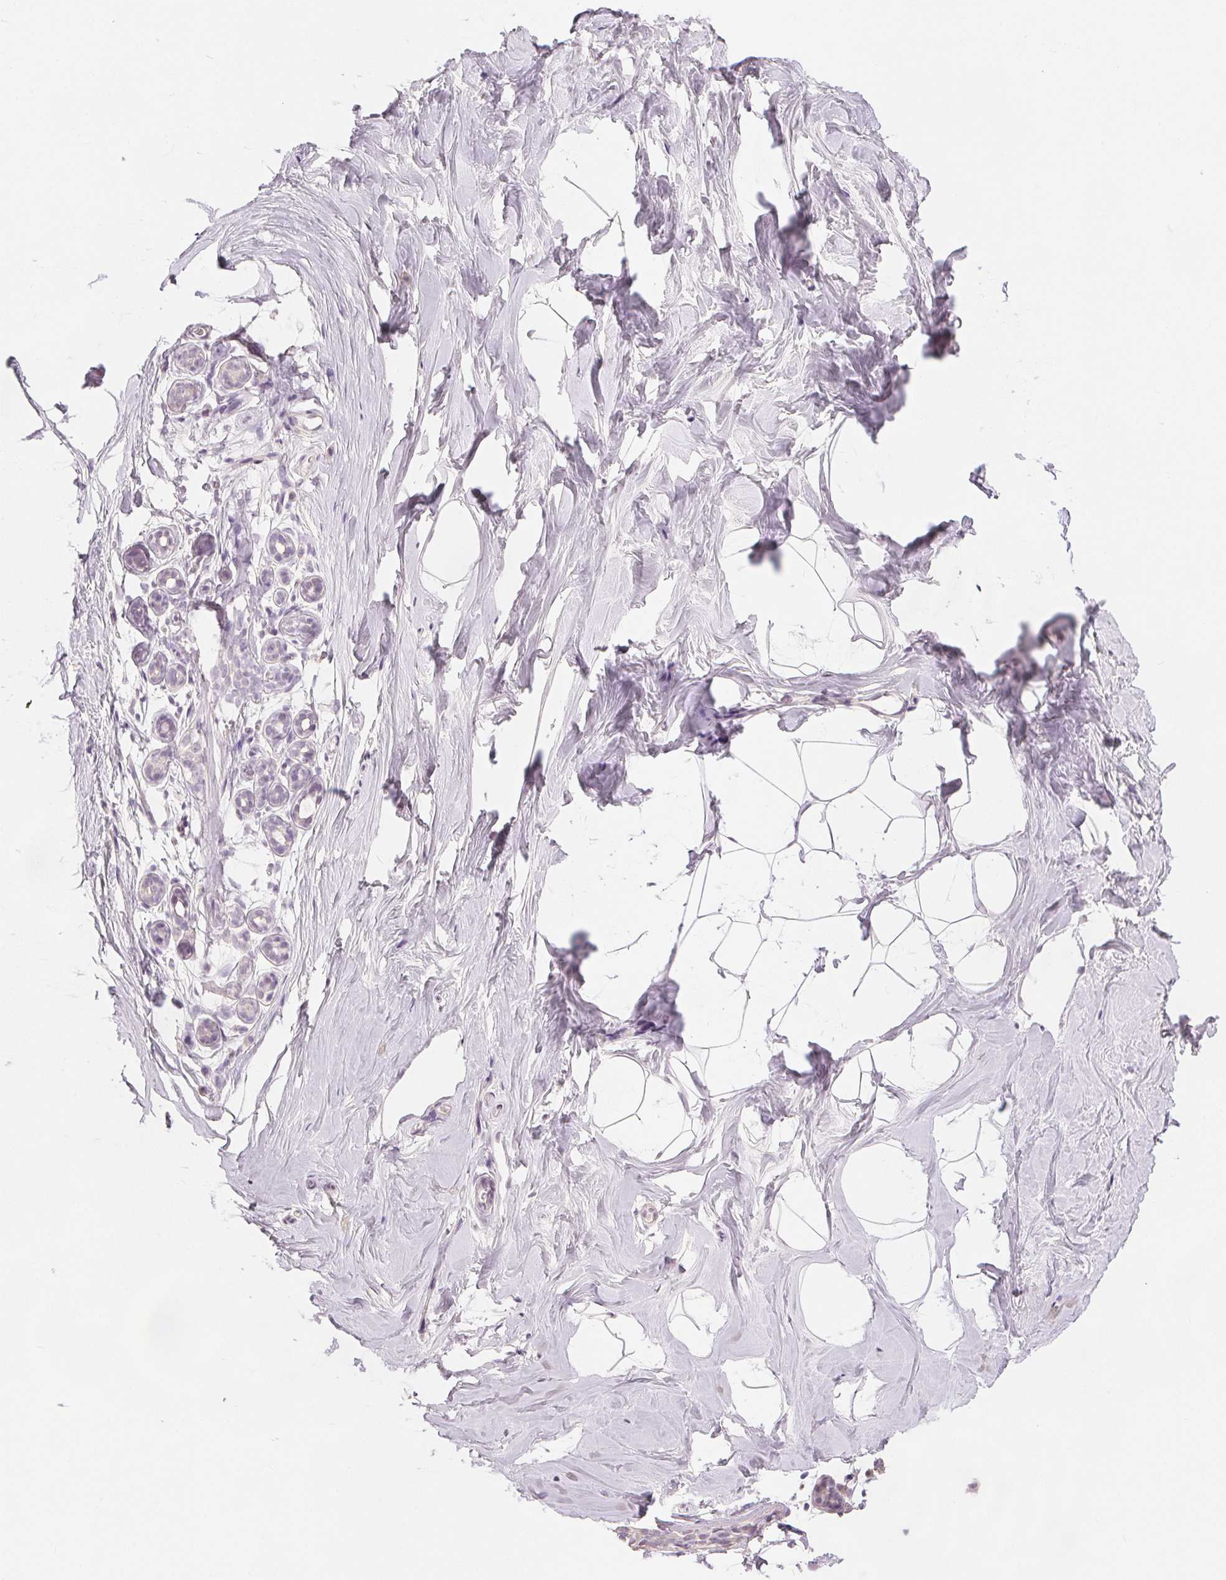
{"staining": {"intensity": "negative", "quantity": "none", "location": "none"}, "tissue": "breast", "cell_type": "Adipocytes", "image_type": "normal", "snomed": [{"axis": "morphology", "description": "Normal tissue, NOS"}, {"axis": "topography", "description": "Breast"}], "caption": "Adipocytes show no significant protein staining in normal breast. (DAB (3,3'-diaminobenzidine) IHC visualized using brightfield microscopy, high magnification).", "gene": "SLC27A5", "patient": {"sex": "female", "age": 32}}